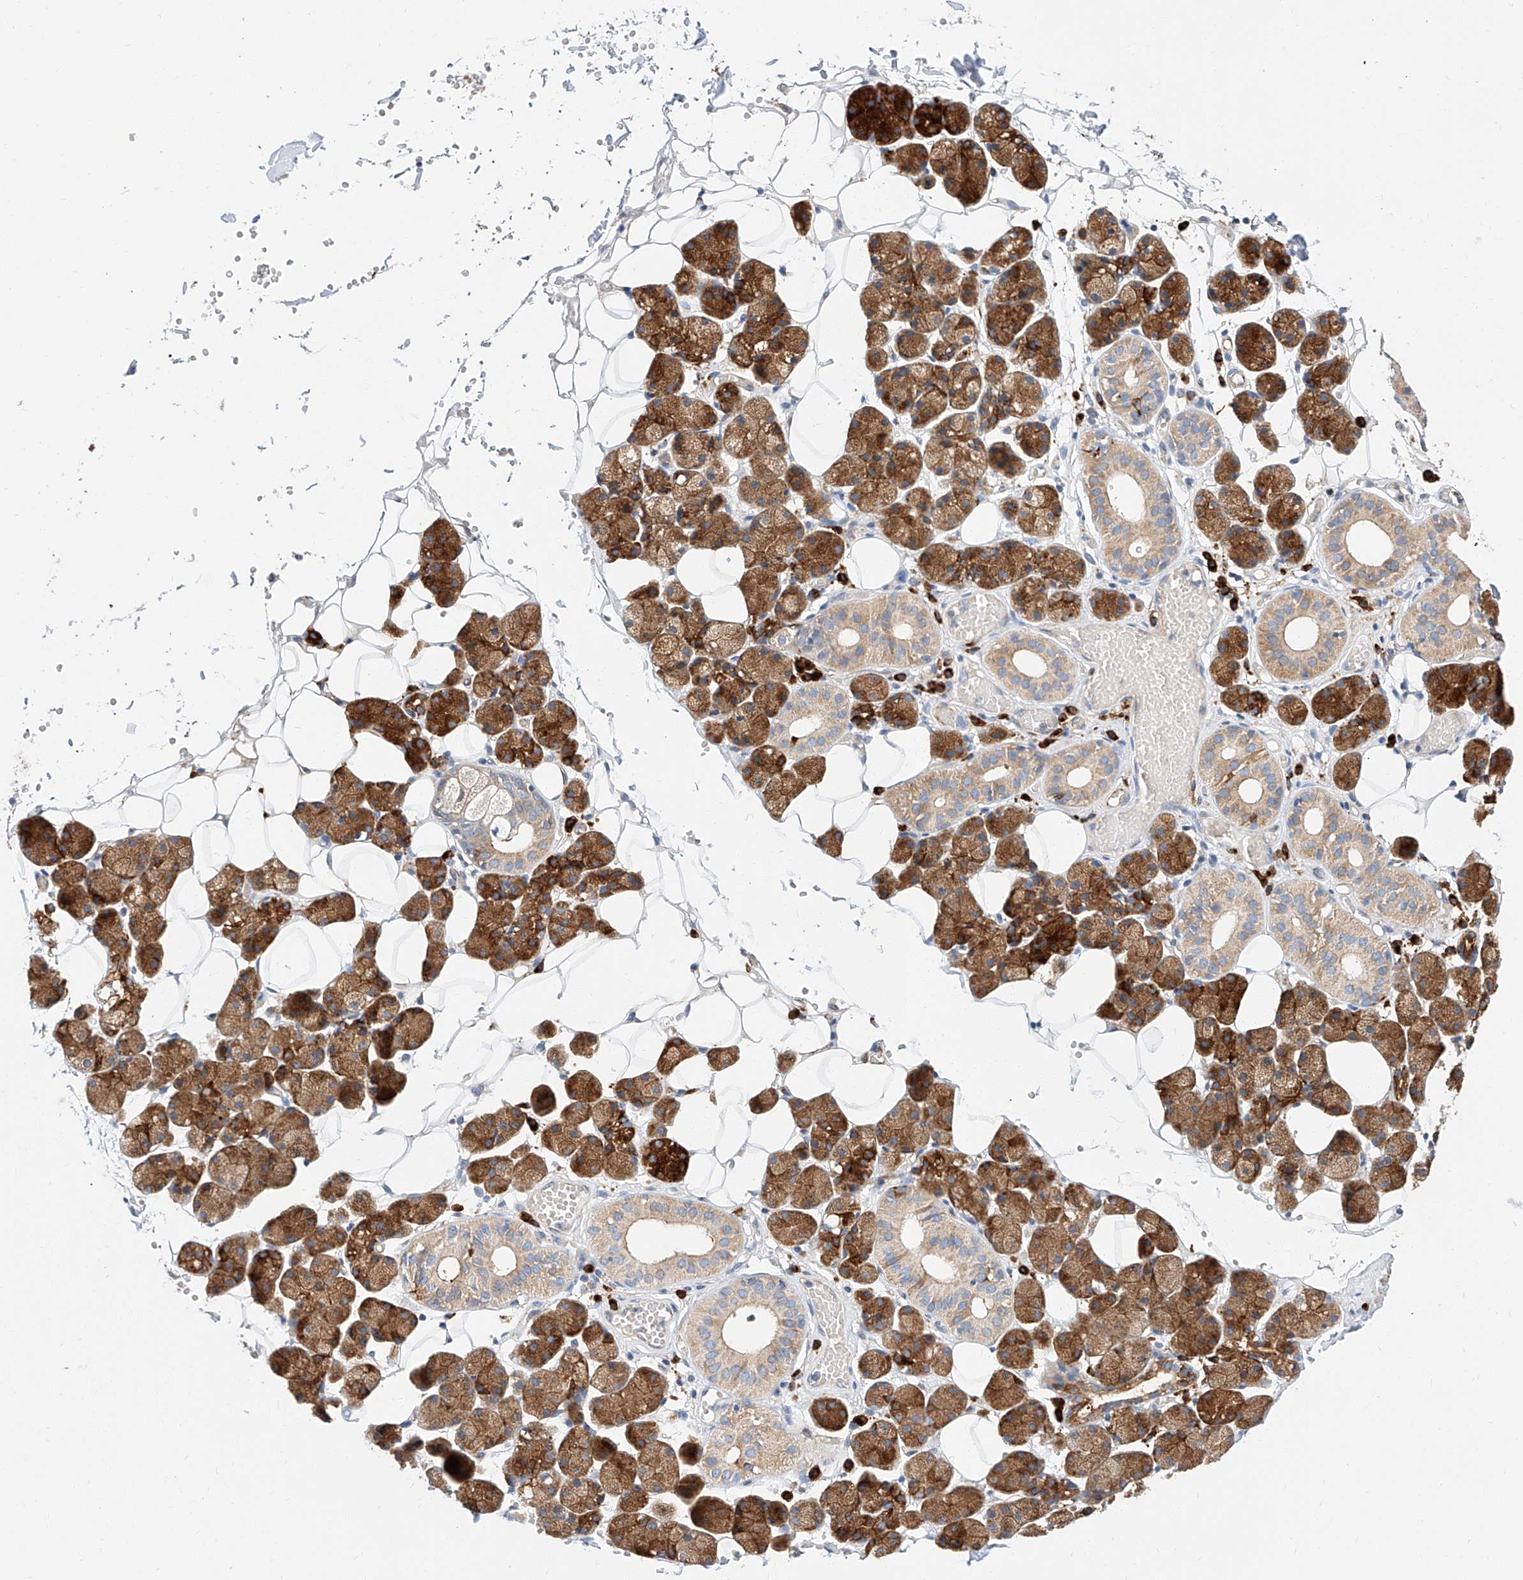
{"staining": {"intensity": "strong", "quantity": "25%-75%", "location": "cytoplasmic/membranous"}, "tissue": "salivary gland", "cell_type": "Glandular cells", "image_type": "normal", "snomed": [{"axis": "morphology", "description": "Normal tissue, NOS"}, {"axis": "topography", "description": "Salivary gland"}], "caption": "Protein staining of unremarkable salivary gland displays strong cytoplasmic/membranous expression in approximately 25%-75% of glandular cells. The staining was performed using DAB (3,3'-diaminobenzidine) to visualize the protein expression in brown, while the nuclei were stained in blue with hematoxylin (Magnification: 20x).", "gene": "GLMN", "patient": {"sex": "female", "age": 33}}